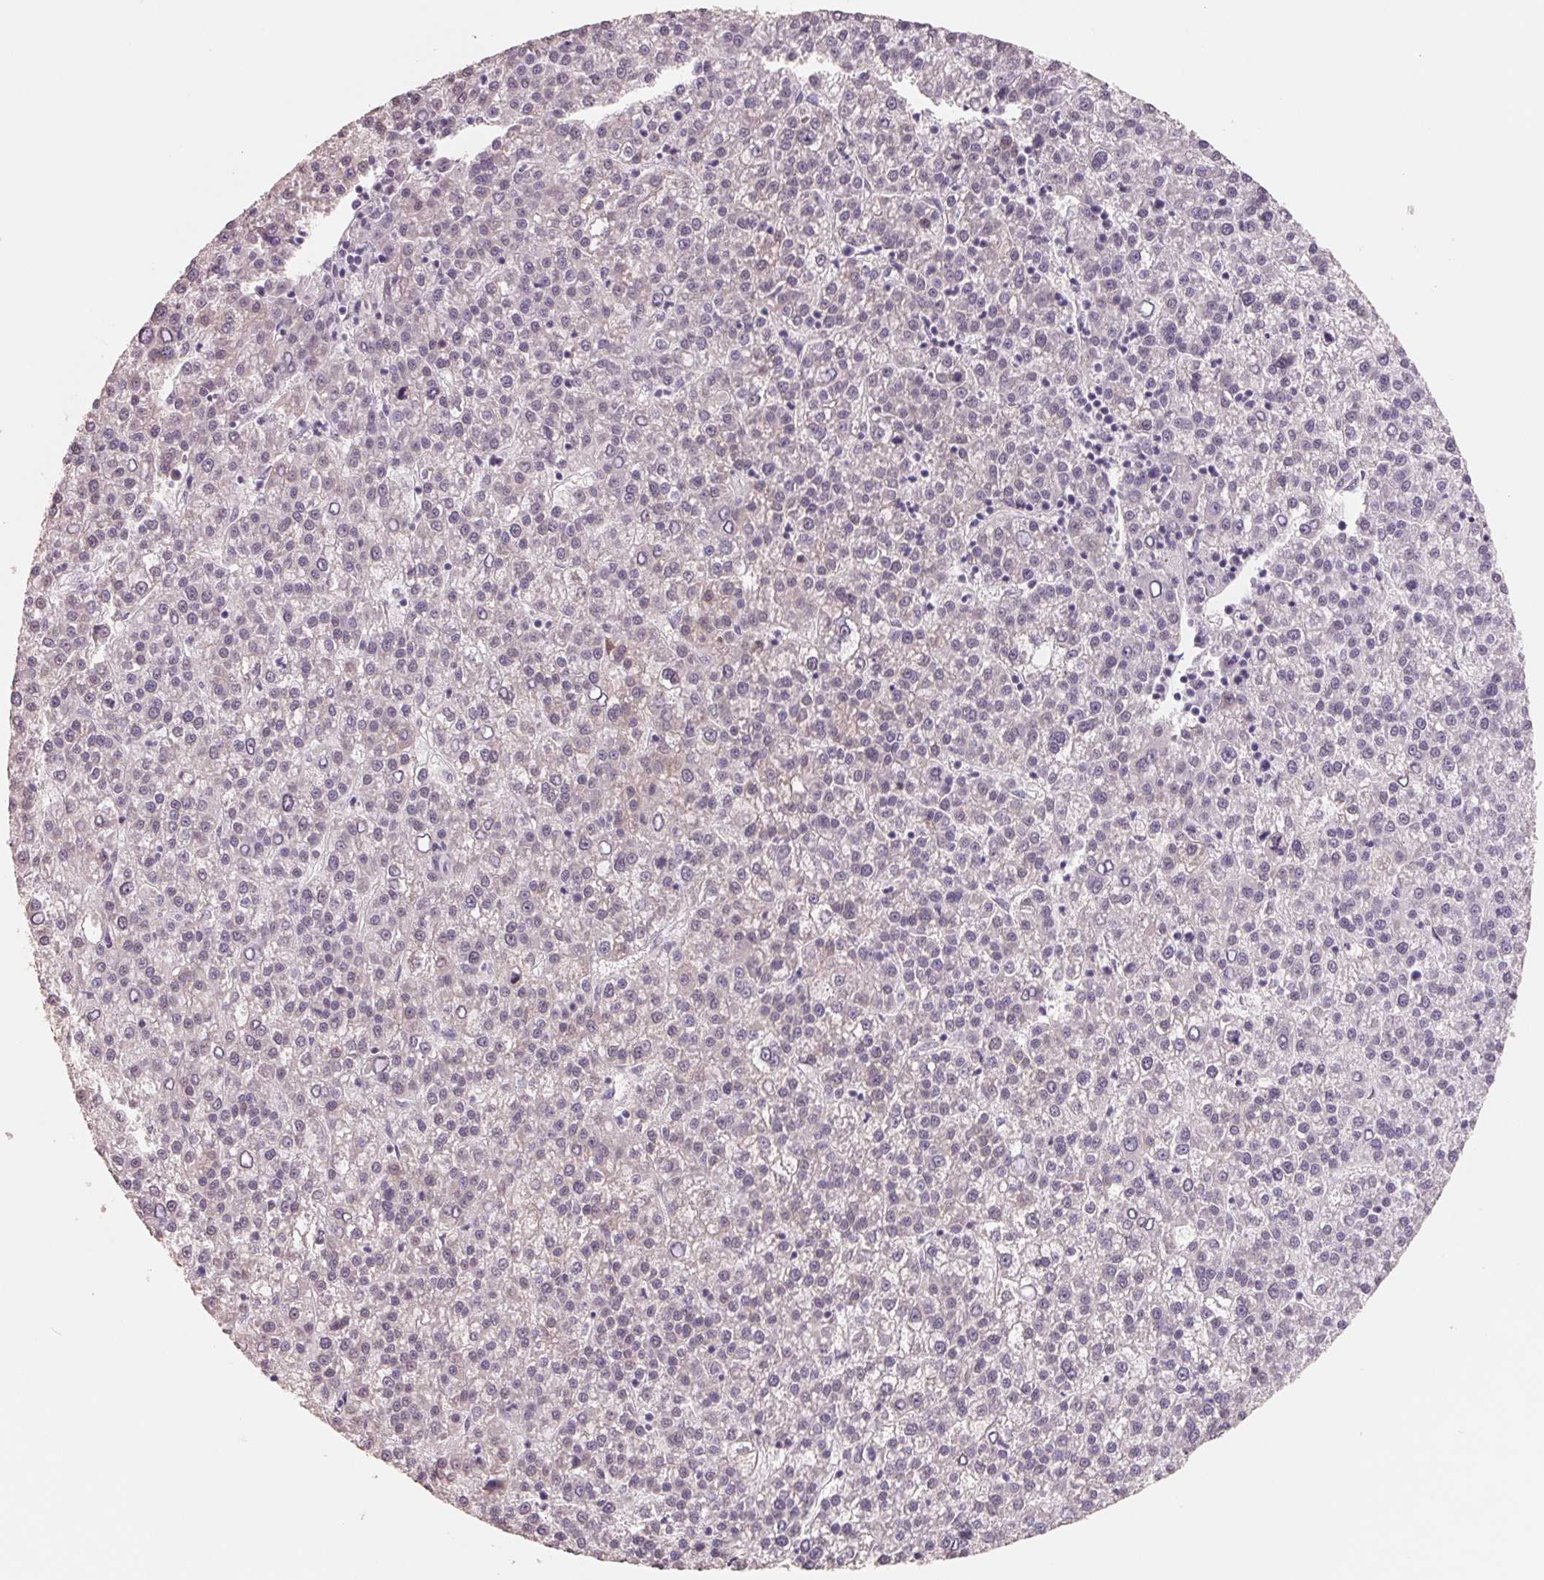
{"staining": {"intensity": "weak", "quantity": "25%-75%", "location": "cytoplasmic/membranous,nuclear"}, "tissue": "liver cancer", "cell_type": "Tumor cells", "image_type": "cancer", "snomed": [{"axis": "morphology", "description": "Carcinoma, Hepatocellular, NOS"}, {"axis": "topography", "description": "Liver"}], "caption": "Liver hepatocellular carcinoma stained with IHC shows weak cytoplasmic/membranous and nuclear staining in approximately 25%-75% of tumor cells. (DAB (3,3'-diaminobenzidine) IHC with brightfield microscopy, high magnification).", "gene": "FTCD", "patient": {"sex": "female", "age": 58}}